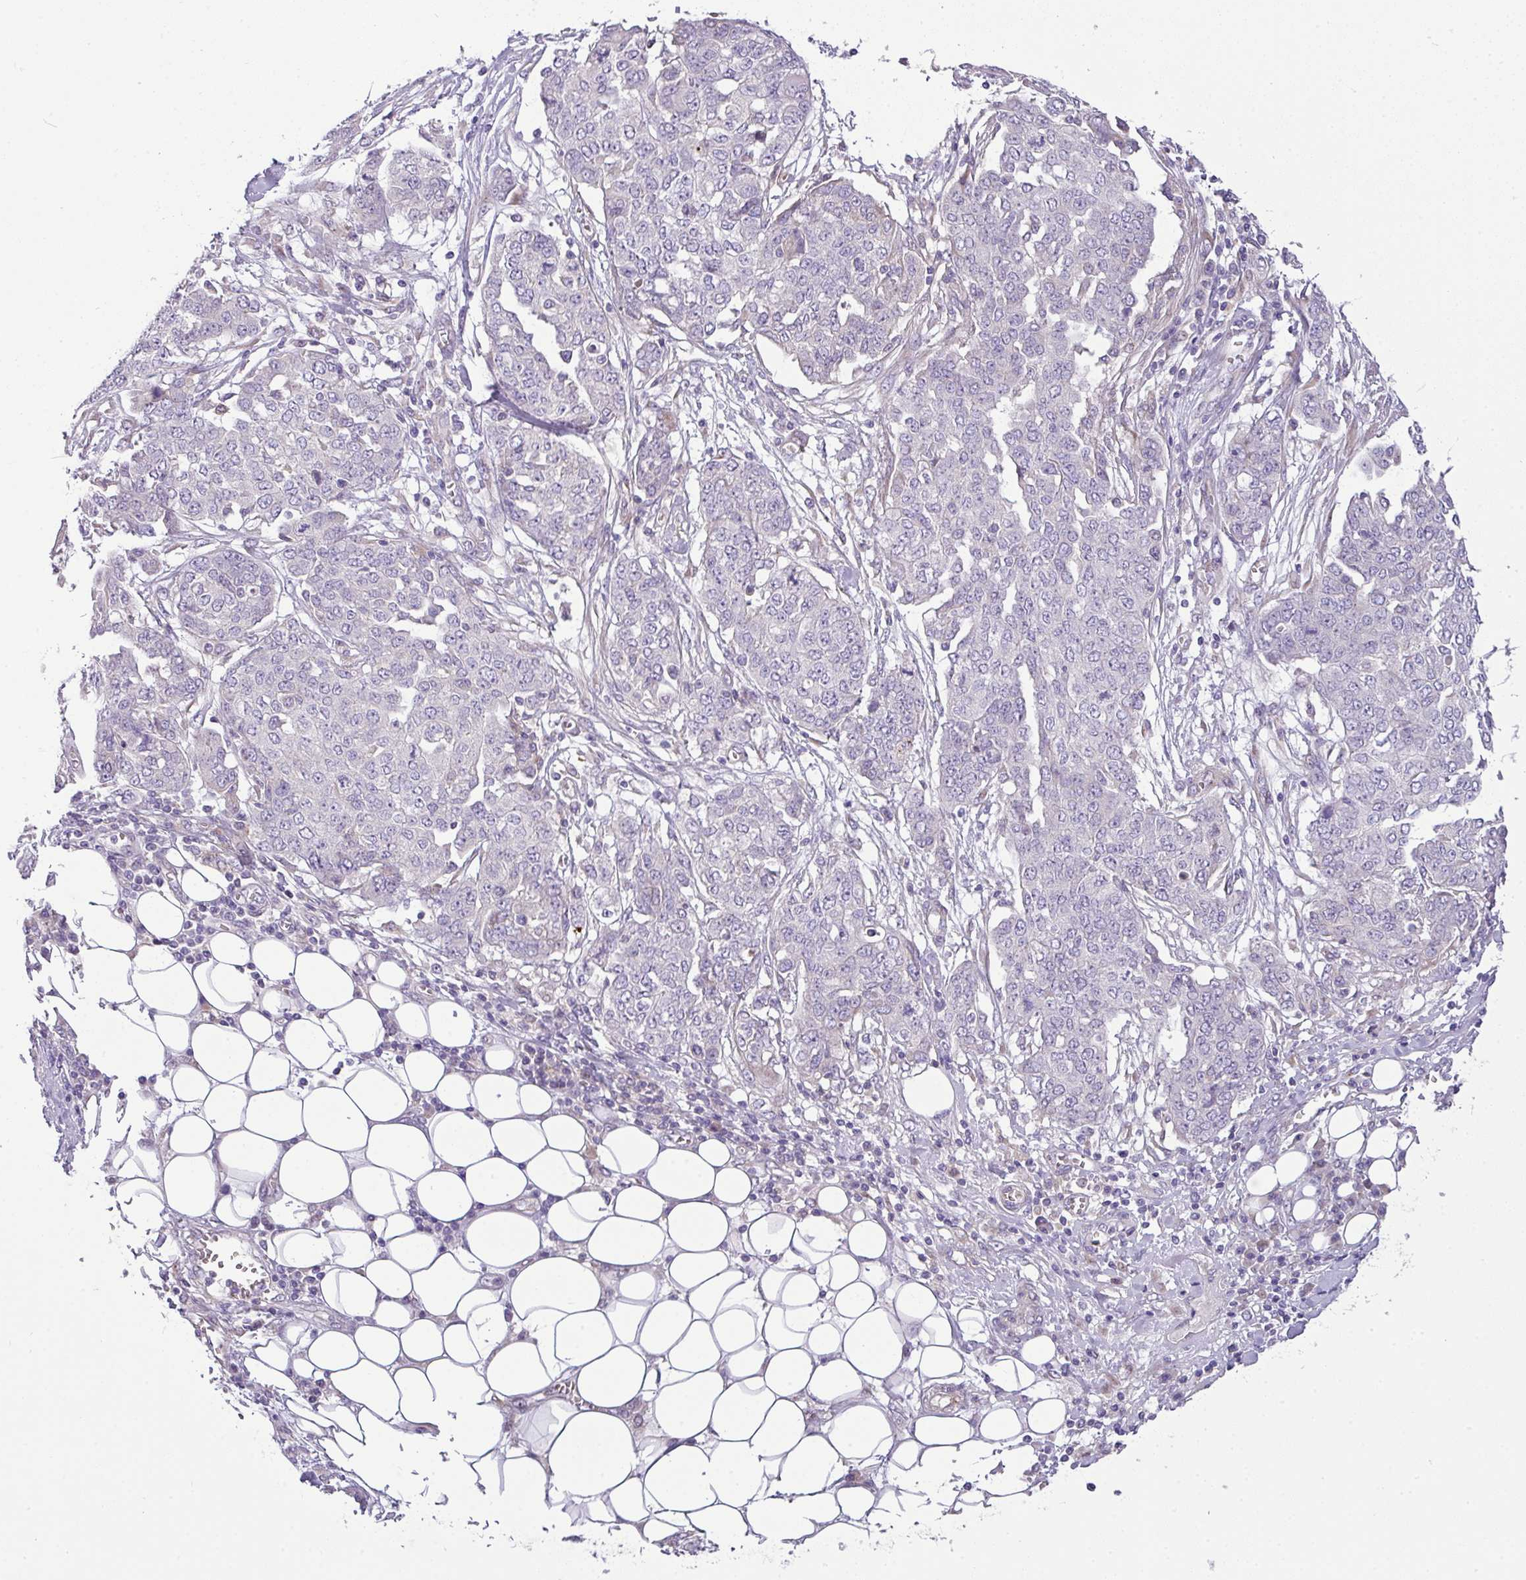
{"staining": {"intensity": "negative", "quantity": "none", "location": "none"}, "tissue": "ovarian cancer", "cell_type": "Tumor cells", "image_type": "cancer", "snomed": [{"axis": "morphology", "description": "Cystadenocarcinoma, serous, NOS"}, {"axis": "topography", "description": "Soft tissue"}, {"axis": "topography", "description": "Ovary"}], "caption": "DAB (3,3'-diaminobenzidine) immunohistochemical staining of ovarian cancer (serous cystadenocarcinoma) shows no significant expression in tumor cells. (DAB immunohistochemistry (IHC) visualized using brightfield microscopy, high magnification).", "gene": "PIK3R5", "patient": {"sex": "female", "age": 57}}